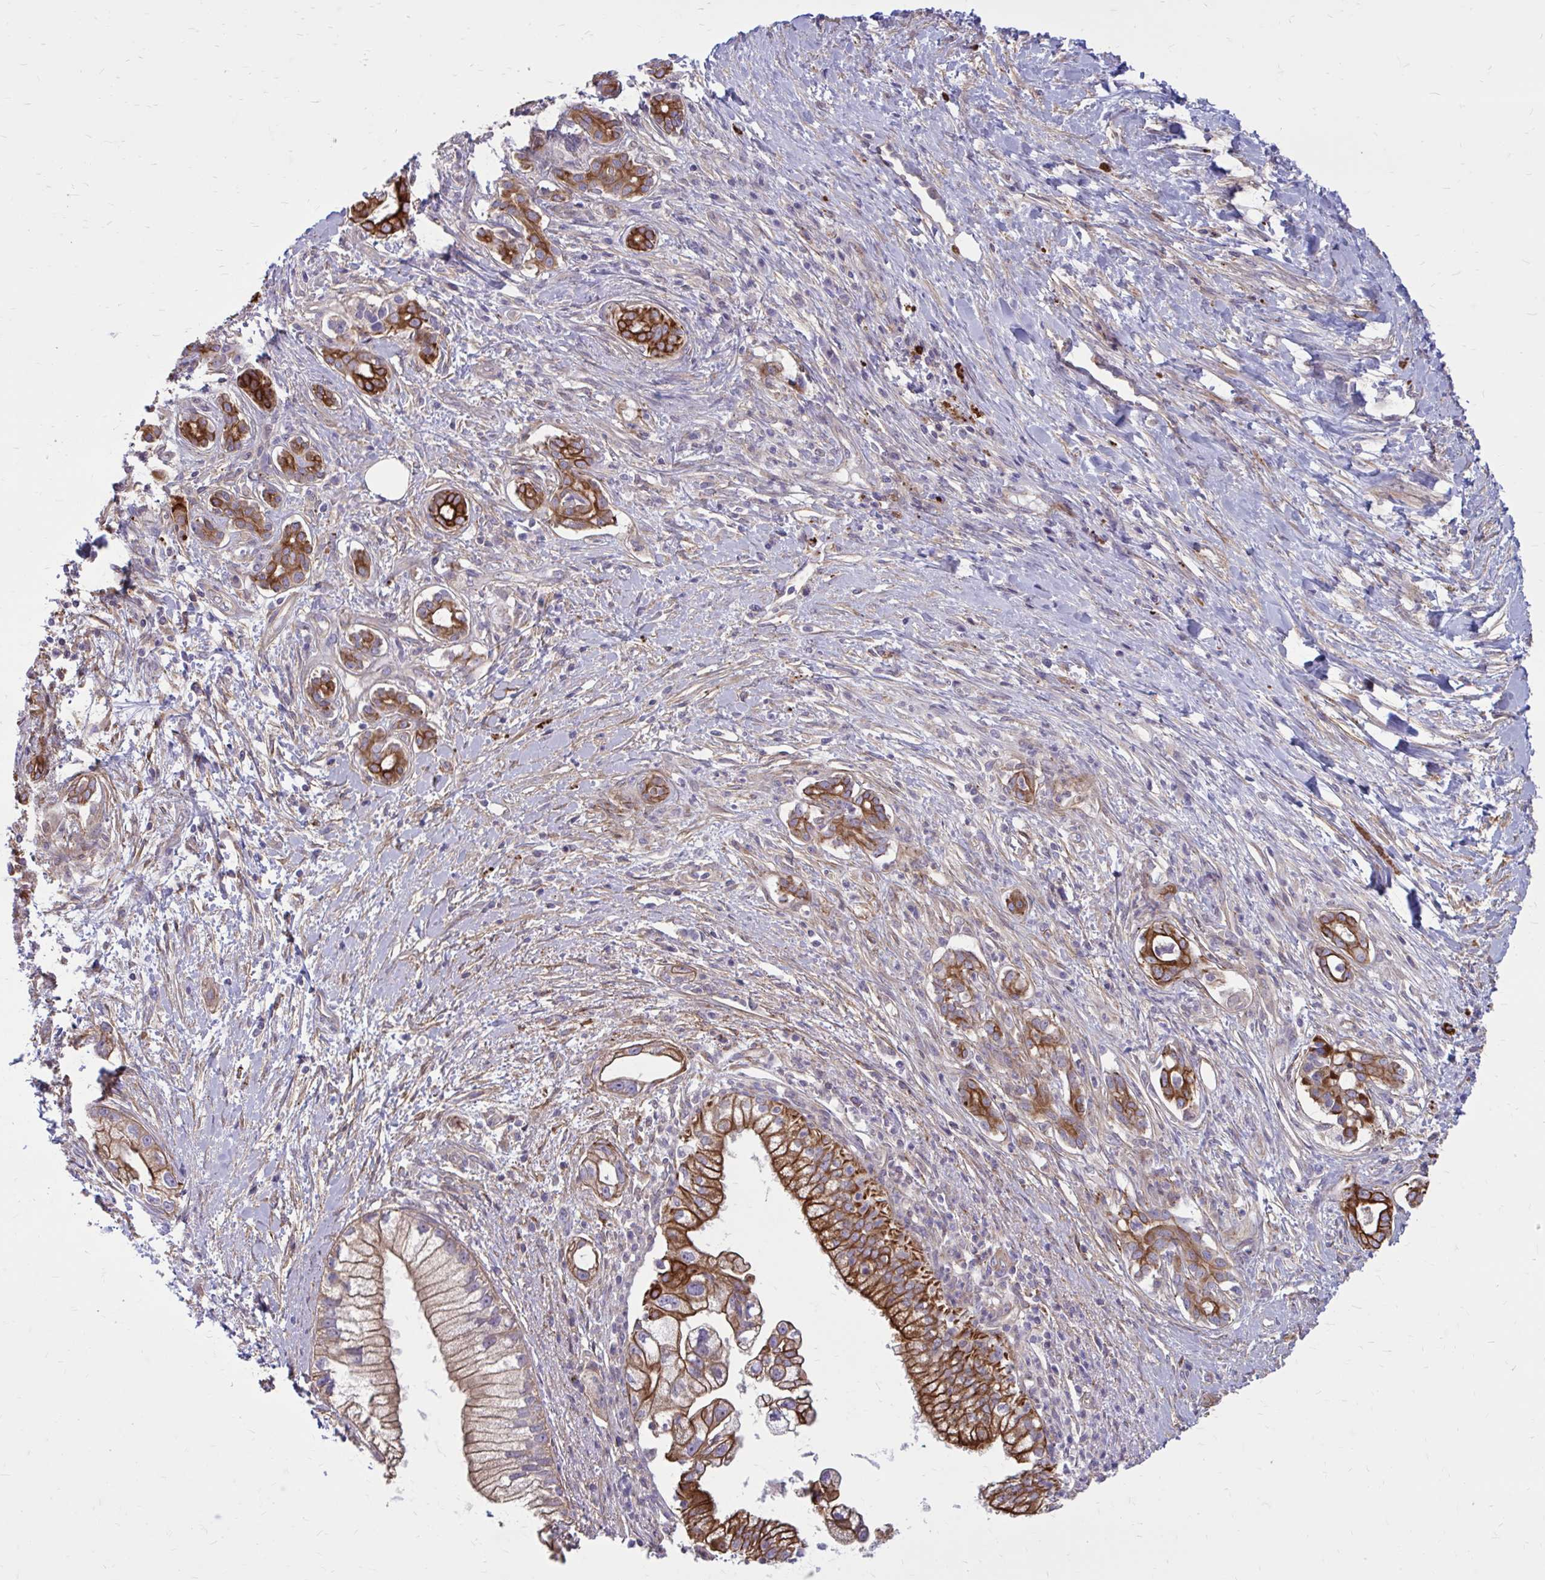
{"staining": {"intensity": "strong", "quantity": ">75%", "location": "cytoplasmic/membranous"}, "tissue": "pancreatic cancer", "cell_type": "Tumor cells", "image_type": "cancer", "snomed": [{"axis": "morphology", "description": "Adenocarcinoma, NOS"}, {"axis": "topography", "description": "Pancreas"}], "caption": "Immunohistochemical staining of human adenocarcinoma (pancreatic) displays high levels of strong cytoplasmic/membranous expression in about >75% of tumor cells.", "gene": "FAP", "patient": {"sex": "male", "age": 70}}